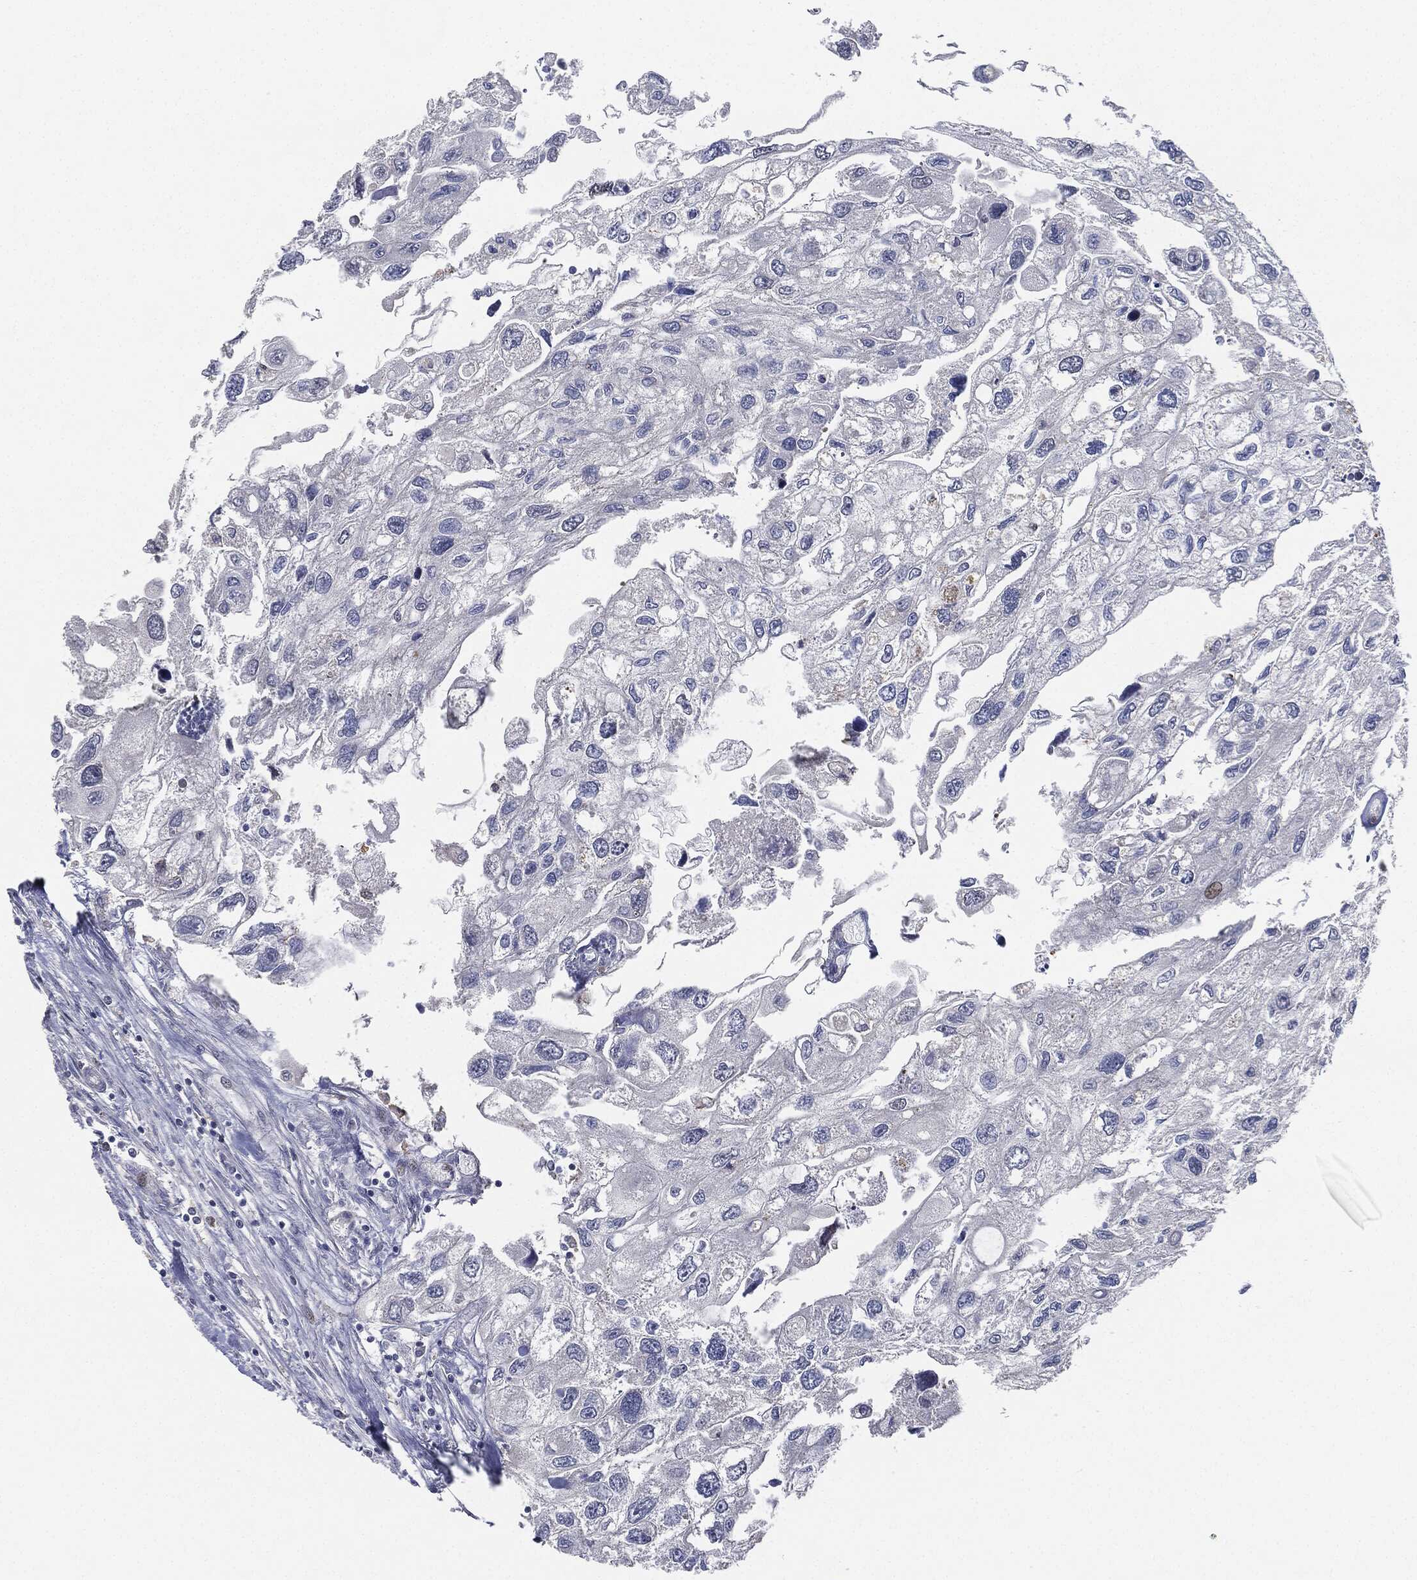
{"staining": {"intensity": "negative", "quantity": "none", "location": "none"}, "tissue": "urothelial cancer", "cell_type": "Tumor cells", "image_type": "cancer", "snomed": [{"axis": "morphology", "description": "Urothelial carcinoma, High grade"}, {"axis": "topography", "description": "Urinary bladder"}], "caption": "Urothelial cancer stained for a protein using IHC displays no positivity tumor cells.", "gene": "NANOS3", "patient": {"sex": "male", "age": 59}}